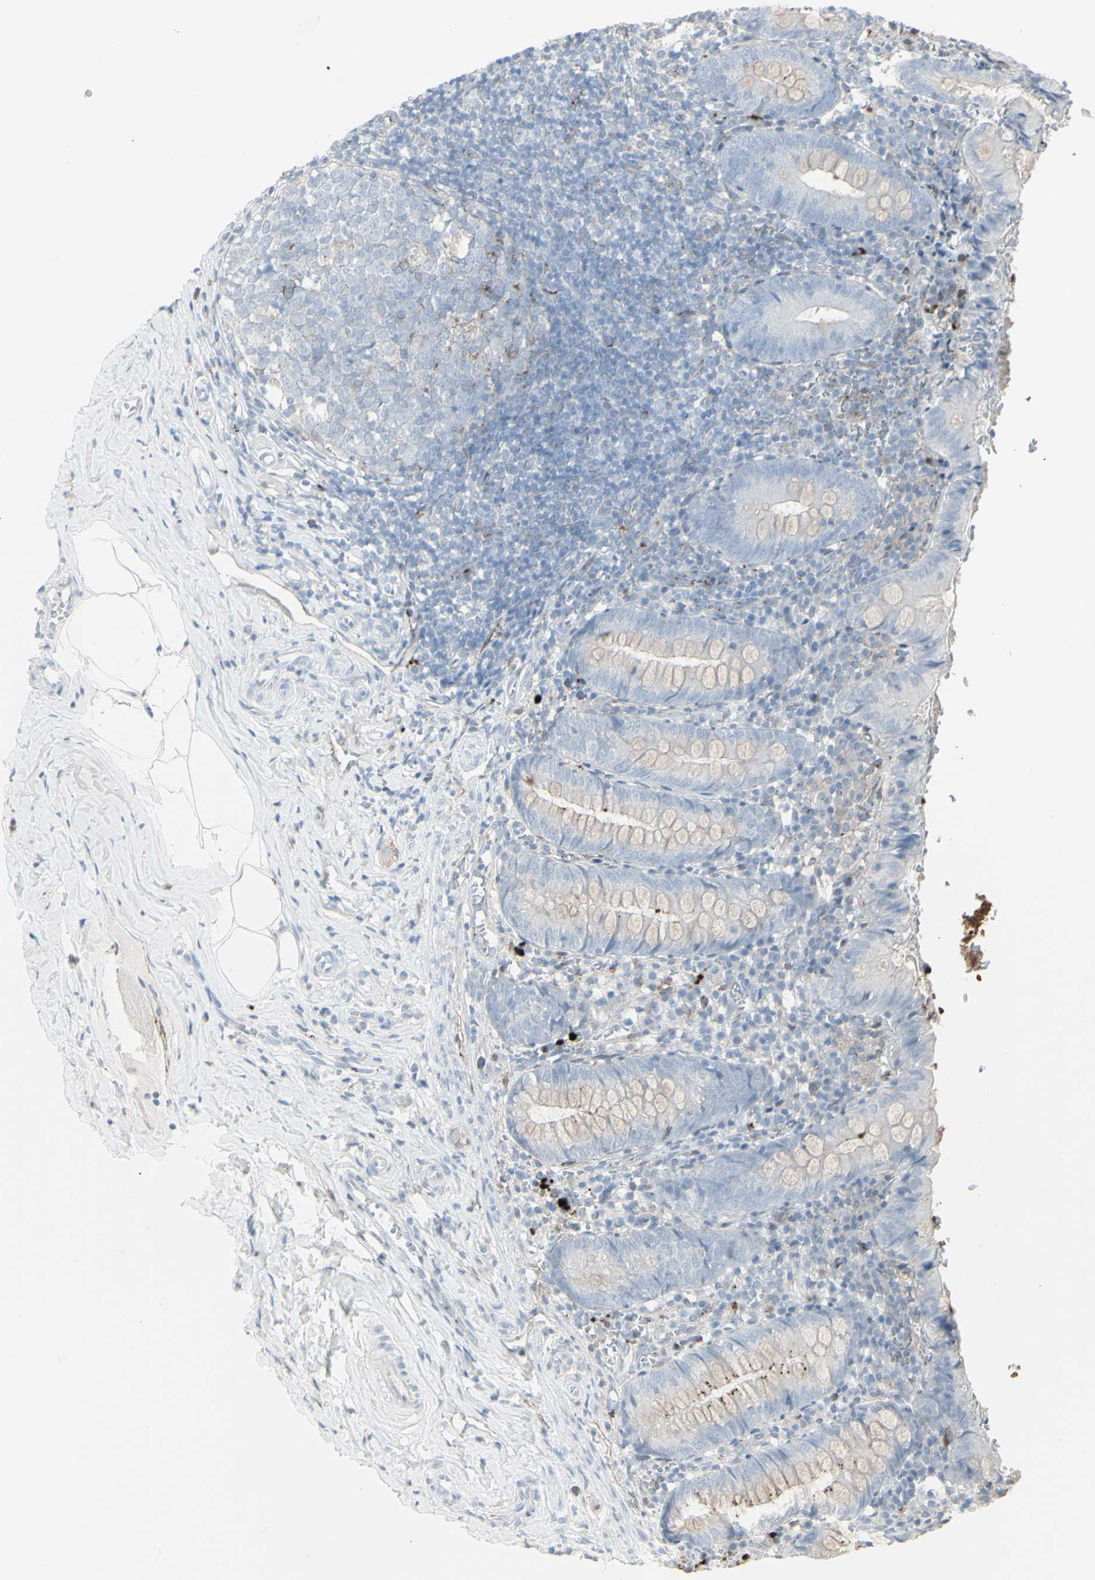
{"staining": {"intensity": "weak", "quantity": "<25%", "location": "cytoplasmic/membranous"}, "tissue": "appendix", "cell_type": "Glandular cells", "image_type": "normal", "snomed": [{"axis": "morphology", "description": "Normal tissue, NOS"}, {"axis": "topography", "description": "Appendix"}], "caption": "High power microscopy micrograph of an IHC micrograph of unremarkable appendix, revealing no significant expression in glandular cells. (Brightfield microscopy of DAB (3,3'-diaminobenzidine) immunohistochemistry (IHC) at high magnification).", "gene": "GJA1", "patient": {"sex": "female", "age": 10}}